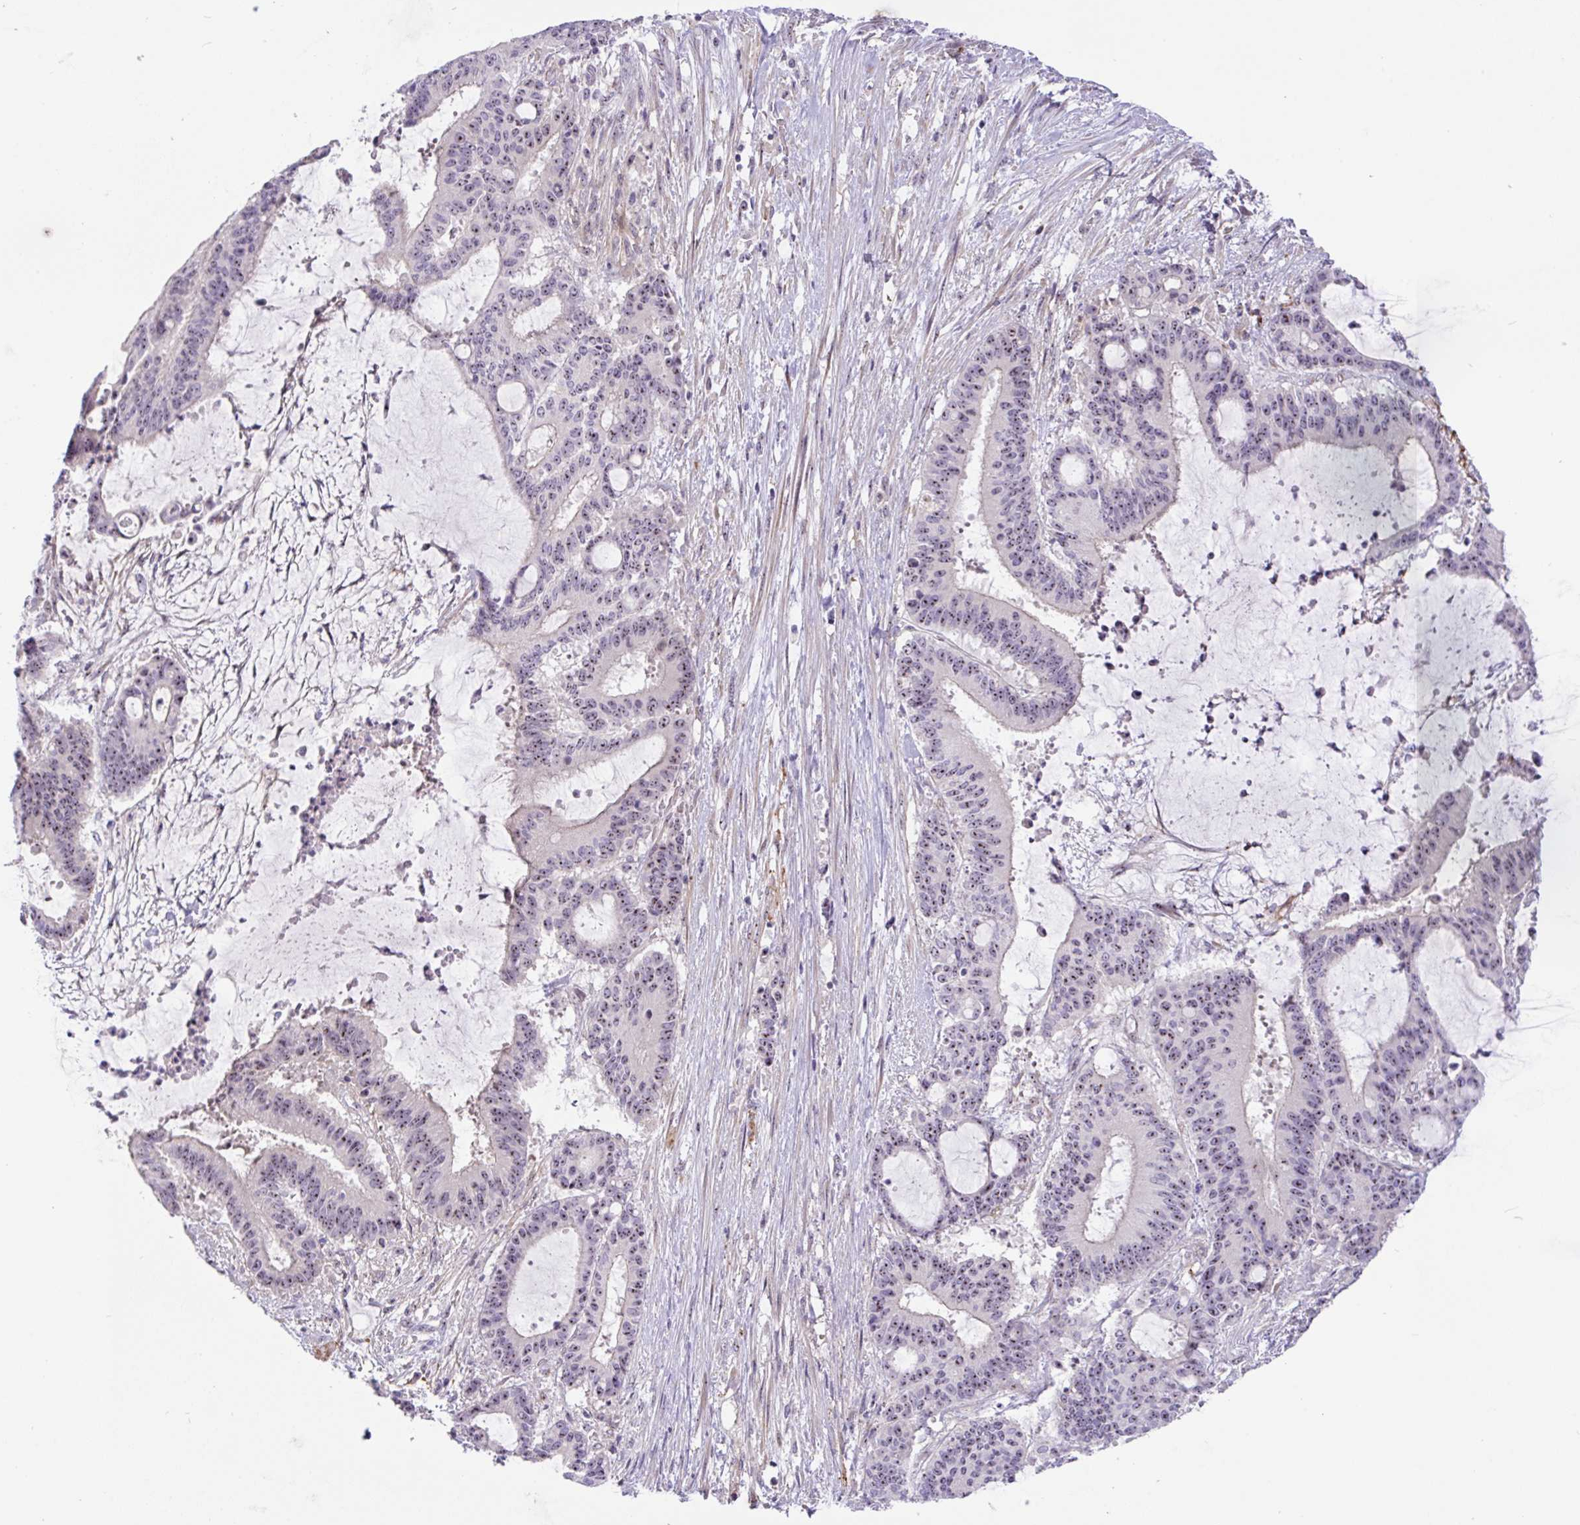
{"staining": {"intensity": "moderate", "quantity": "25%-75%", "location": "nuclear"}, "tissue": "liver cancer", "cell_type": "Tumor cells", "image_type": "cancer", "snomed": [{"axis": "morphology", "description": "Normal tissue, NOS"}, {"axis": "morphology", "description": "Cholangiocarcinoma"}, {"axis": "topography", "description": "Liver"}, {"axis": "topography", "description": "Peripheral nerve tissue"}], "caption": "The histopathology image demonstrates staining of liver cancer, revealing moderate nuclear protein positivity (brown color) within tumor cells. (IHC, brightfield microscopy, high magnification).", "gene": "MXRA8", "patient": {"sex": "female", "age": 73}}